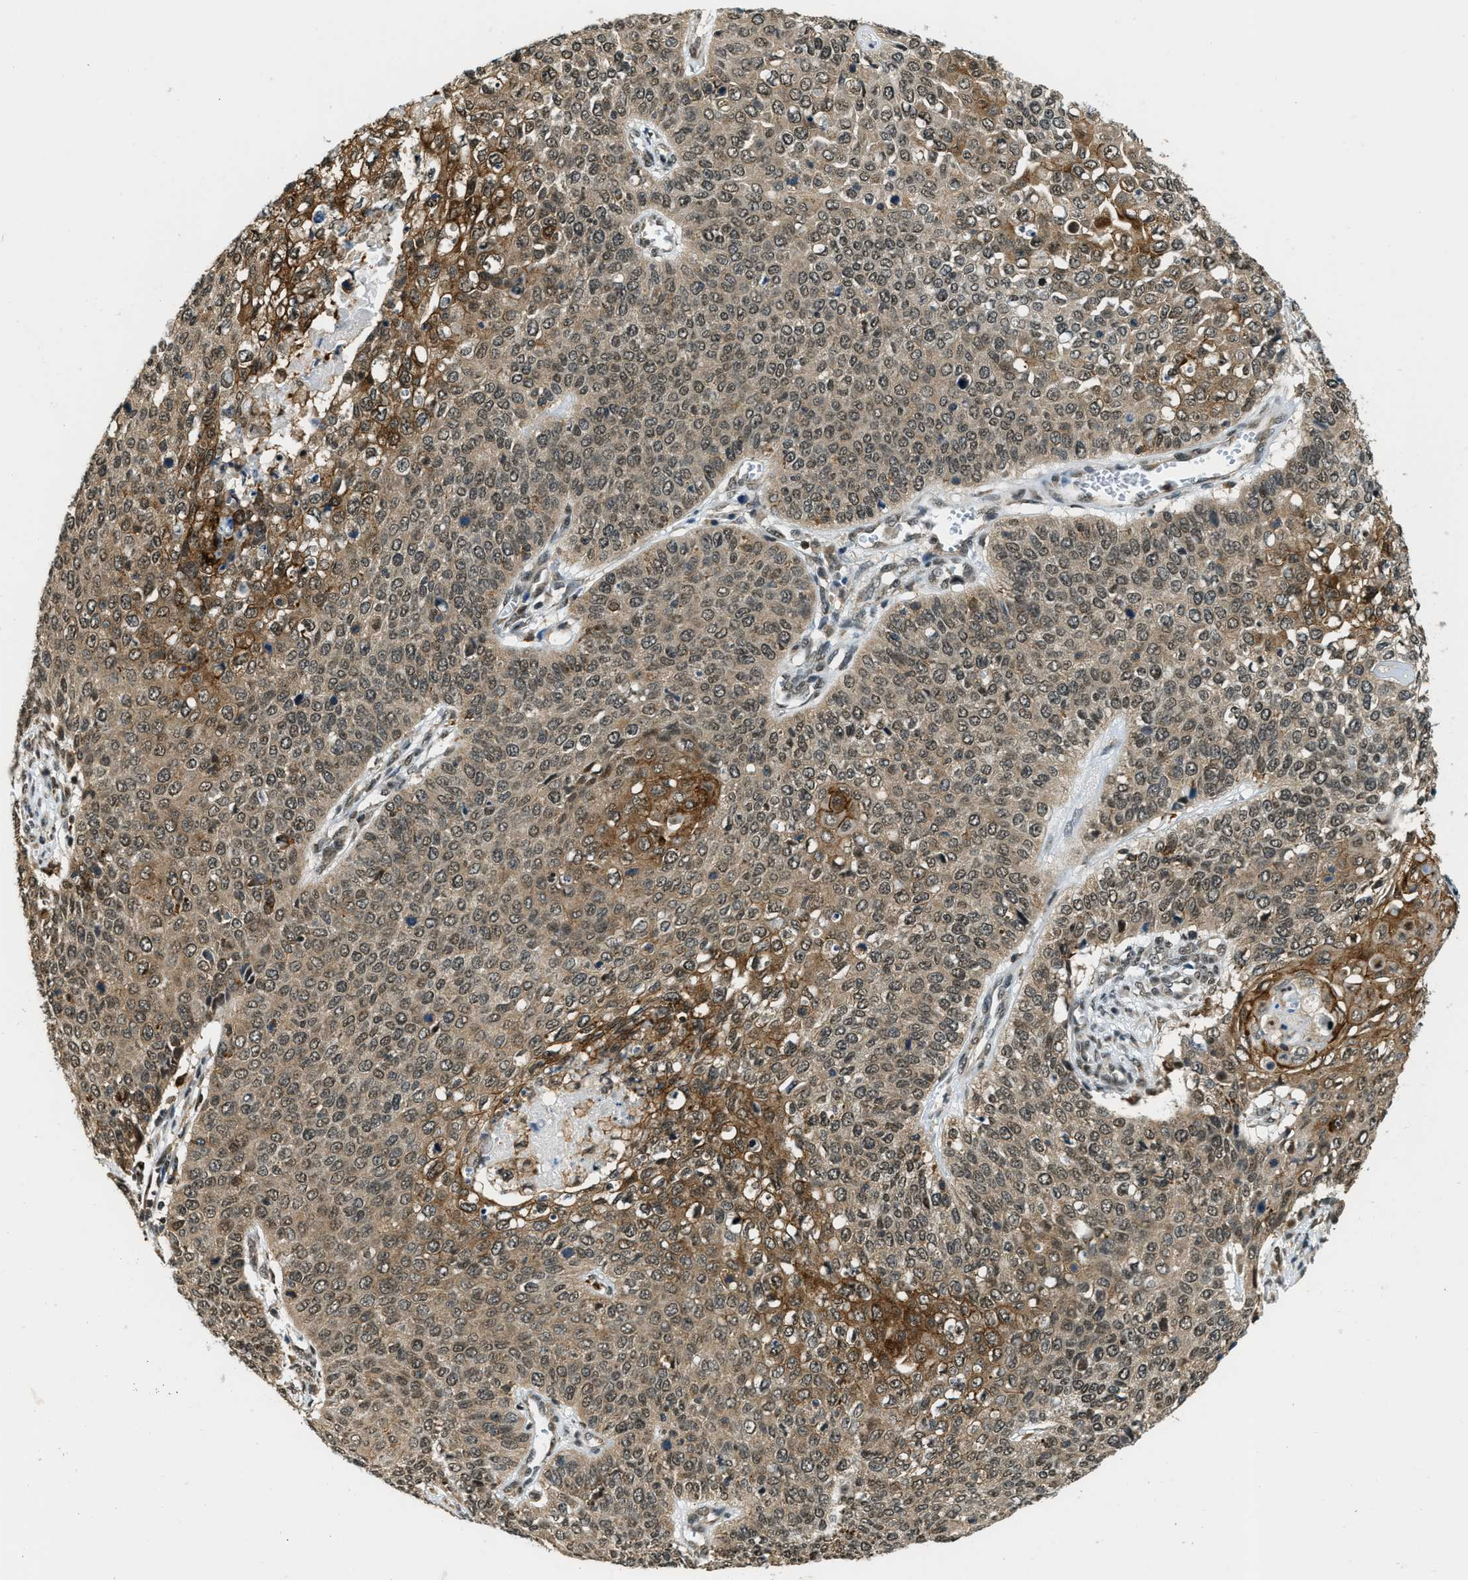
{"staining": {"intensity": "moderate", "quantity": ">75%", "location": "cytoplasmic/membranous,nuclear"}, "tissue": "cervical cancer", "cell_type": "Tumor cells", "image_type": "cancer", "snomed": [{"axis": "morphology", "description": "Squamous cell carcinoma, NOS"}, {"axis": "topography", "description": "Cervix"}], "caption": "Brown immunohistochemical staining in cervical squamous cell carcinoma reveals moderate cytoplasmic/membranous and nuclear positivity in approximately >75% of tumor cells.", "gene": "RAB11FIP1", "patient": {"sex": "female", "age": 39}}